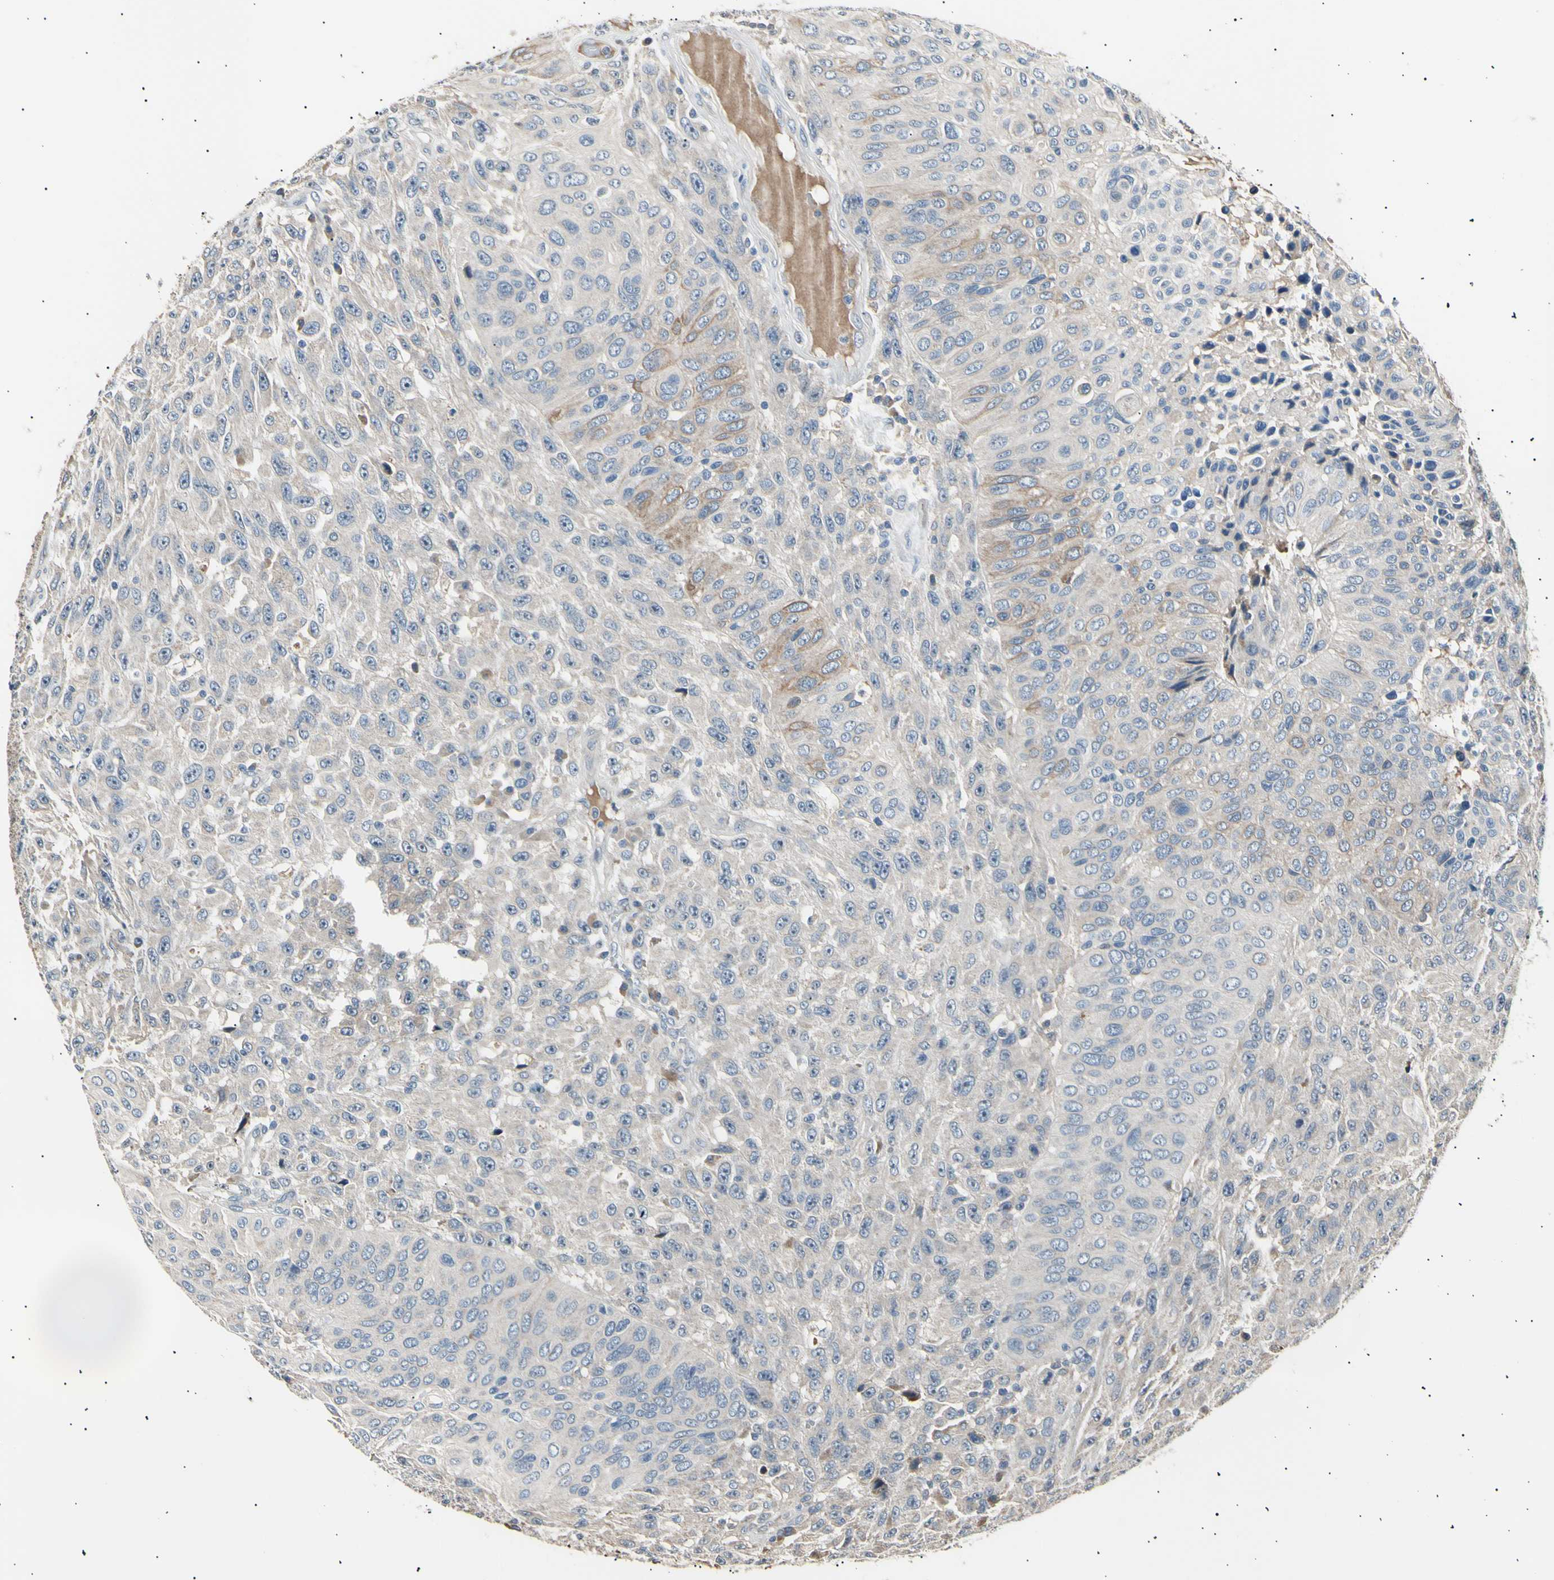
{"staining": {"intensity": "weak", "quantity": ">75%", "location": "cytoplasmic/membranous"}, "tissue": "urothelial cancer", "cell_type": "Tumor cells", "image_type": "cancer", "snomed": [{"axis": "morphology", "description": "Urothelial carcinoma, High grade"}, {"axis": "topography", "description": "Urinary bladder"}], "caption": "Urothelial cancer was stained to show a protein in brown. There is low levels of weak cytoplasmic/membranous staining in about >75% of tumor cells.", "gene": "ITGA6", "patient": {"sex": "male", "age": 66}}